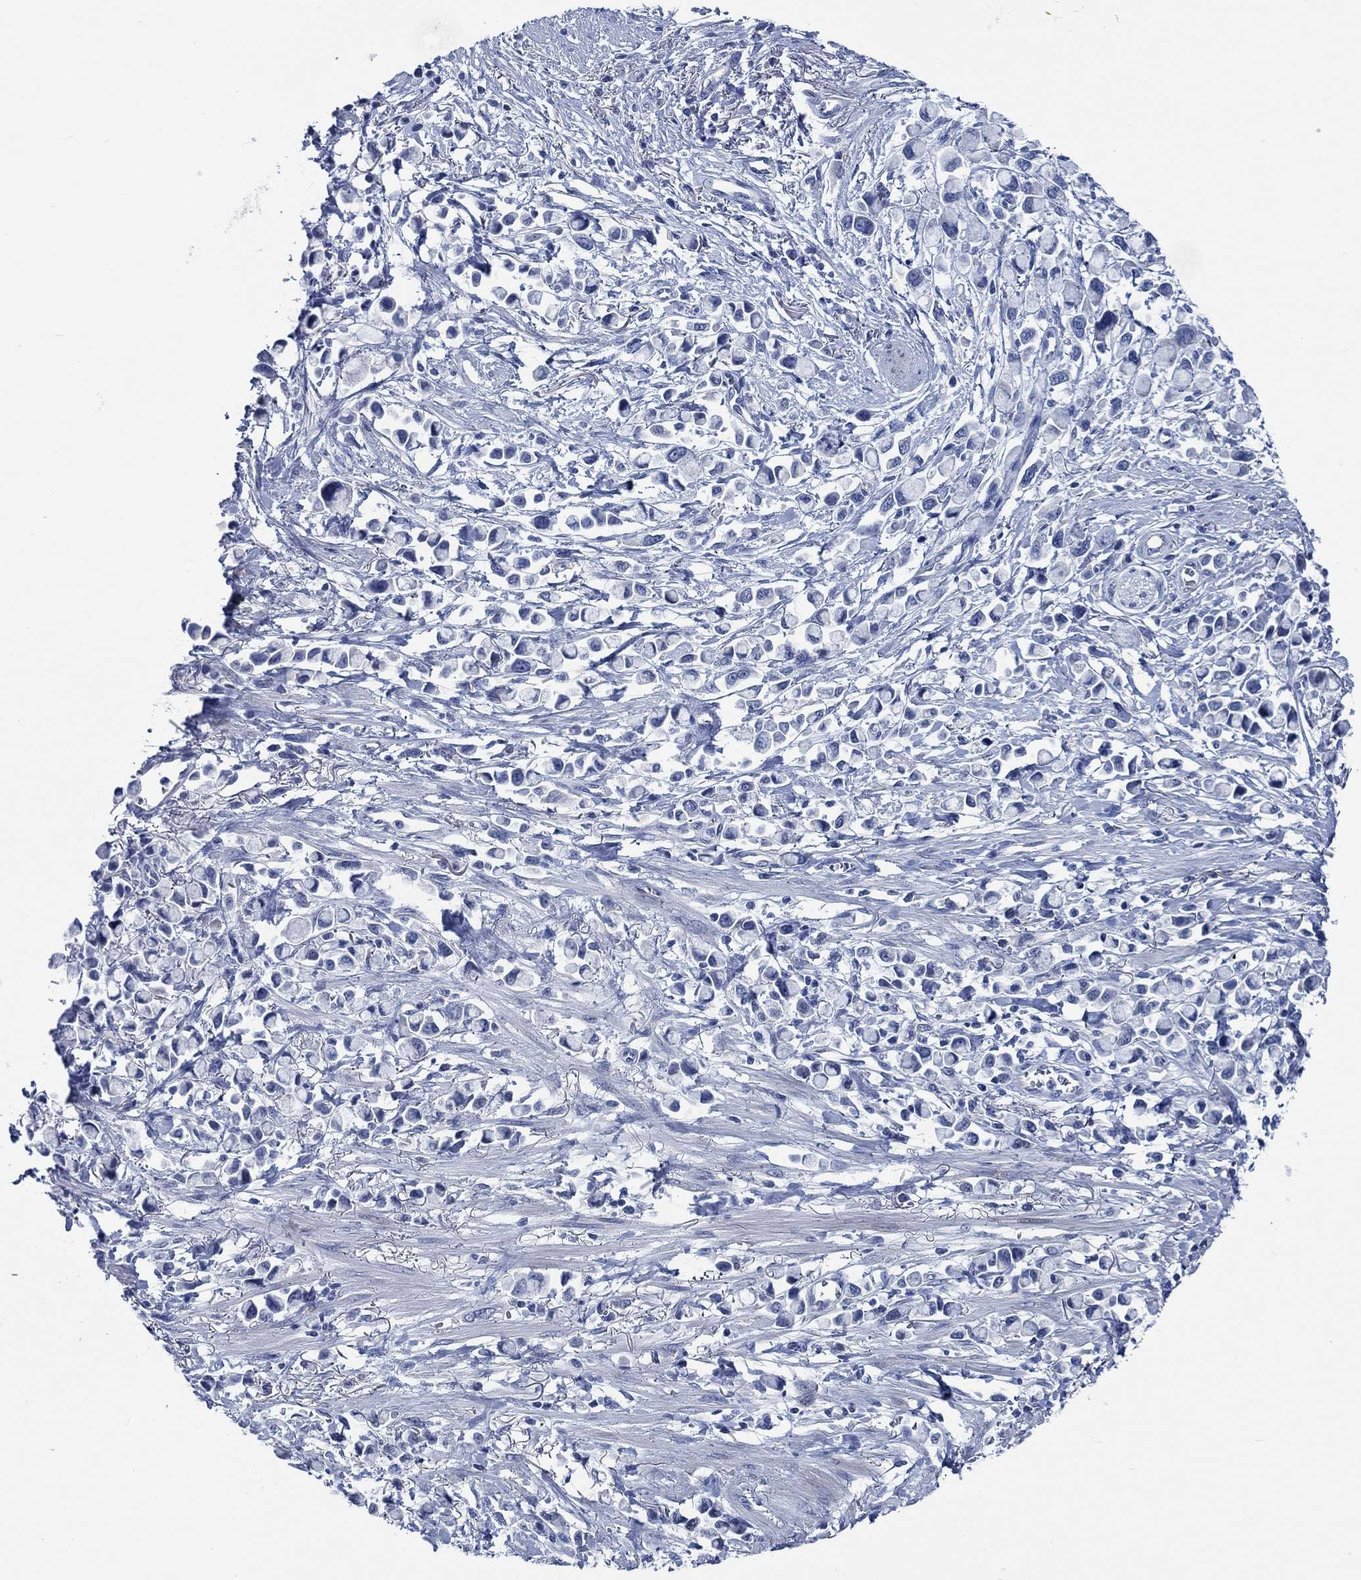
{"staining": {"intensity": "negative", "quantity": "none", "location": "none"}, "tissue": "stomach cancer", "cell_type": "Tumor cells", "image_type": "cancer", "snomed": [{"axis": "morphology", "description": "Adenocarcinoma, NOS"}, {"axis": "topography", "description": "Stomach"}], "caption": "Immunohistochemistry (IHC) photomicrograph of neoplastic tissue: stomach adenocarcinoma stained with DAB (3,3'-diaminobenzidine) displays no significant protein positivity in tumor cells.", "gene": "SVEP1", "patient": {"sex": "female", "age": 81}}